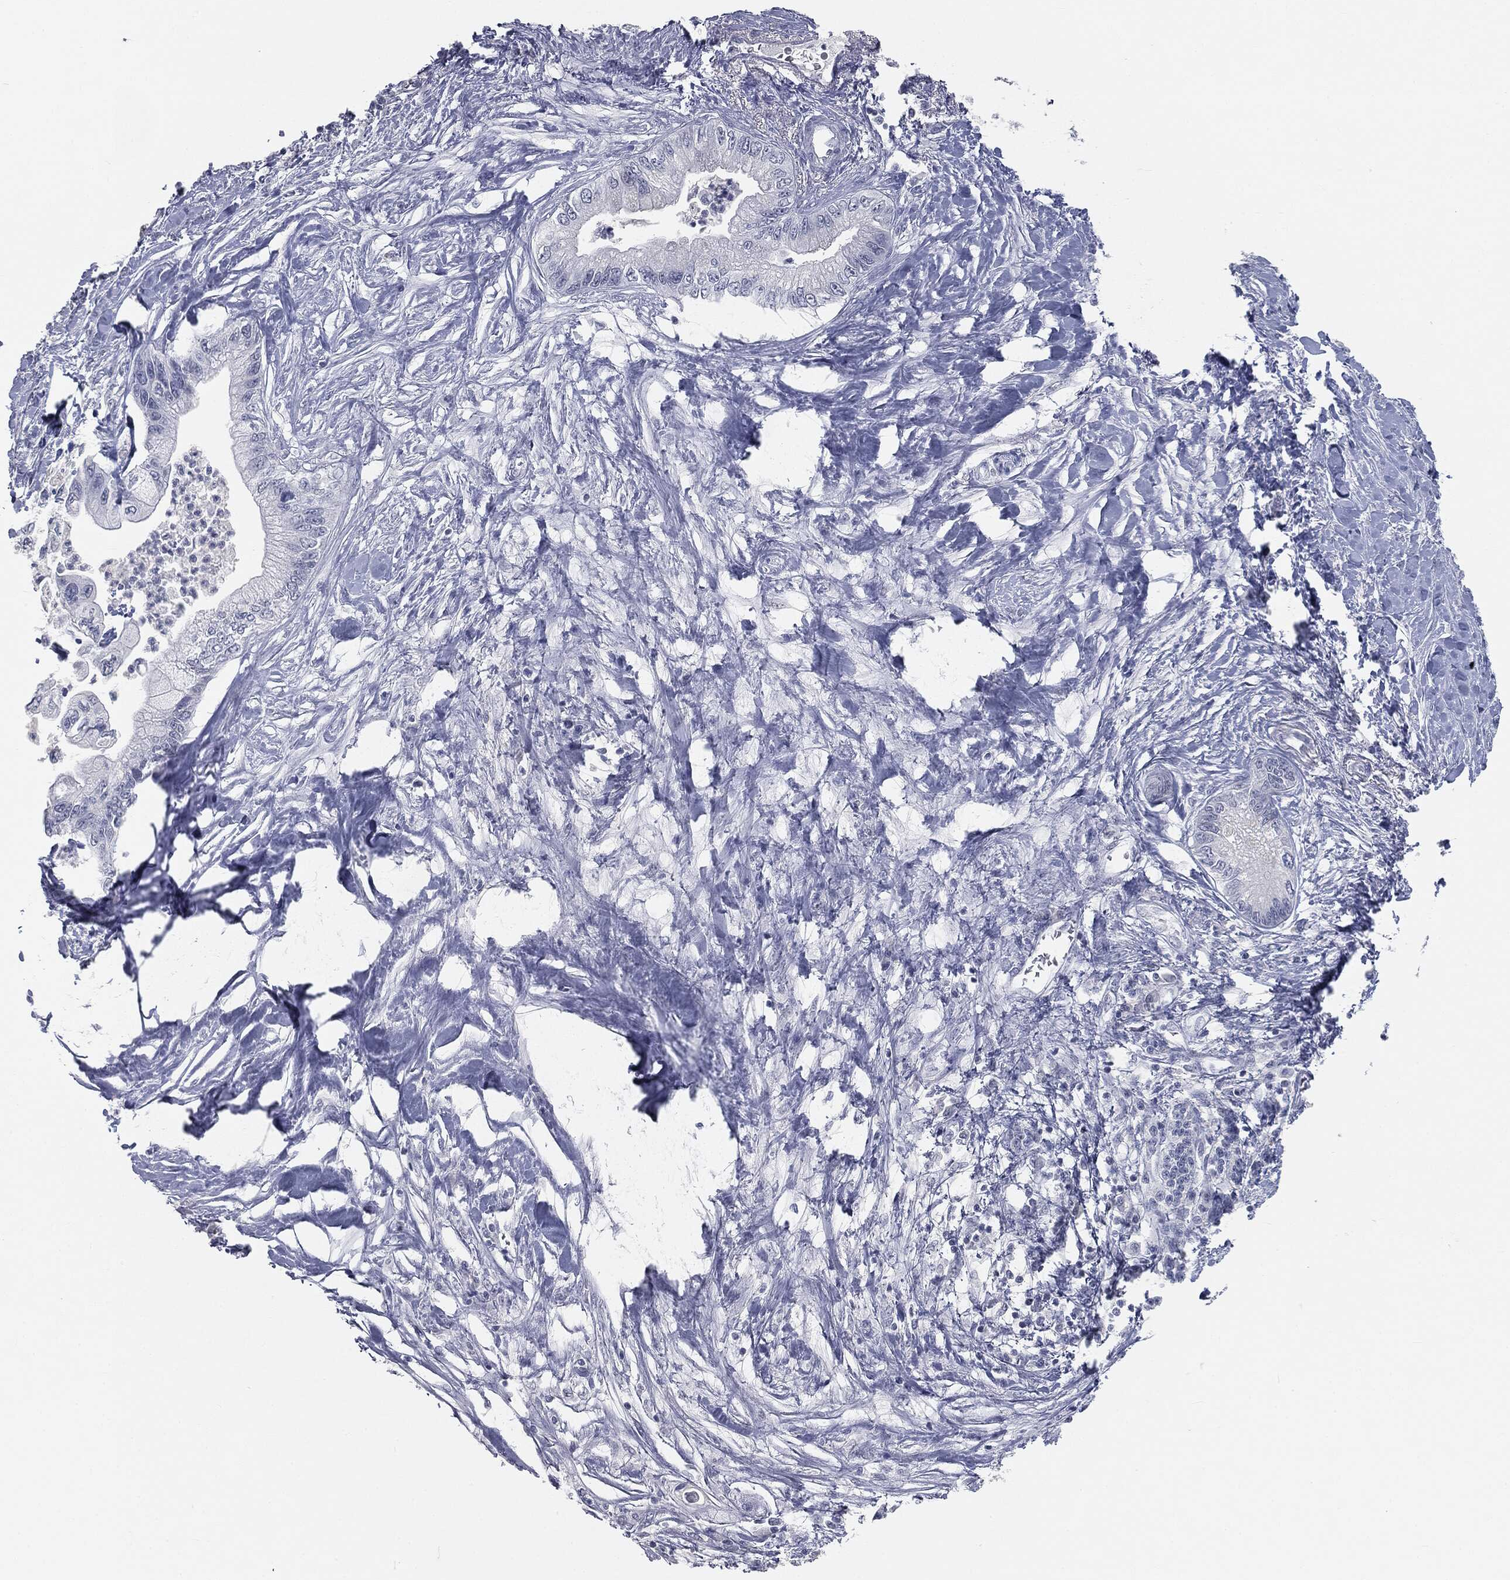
{"staining": {"intensity": "negative", "quantity": "none", "location": "none"}, "tissue": "pancreatic cancer", "cell_type": "Tumor cells", "image_type": "cancer", "snomed": [{"axis": "morphology", "description": "Adenocarcinoma, NOS"}, {"axis": "topography", "description": "Pancreas"}], "caption": "Immunohistochemical staining of pancreatic adenocarcinoma displays no significant positivity in tumor cells.", "gene": "PRAME", "patient": {"sex": "male", "age": 61}}